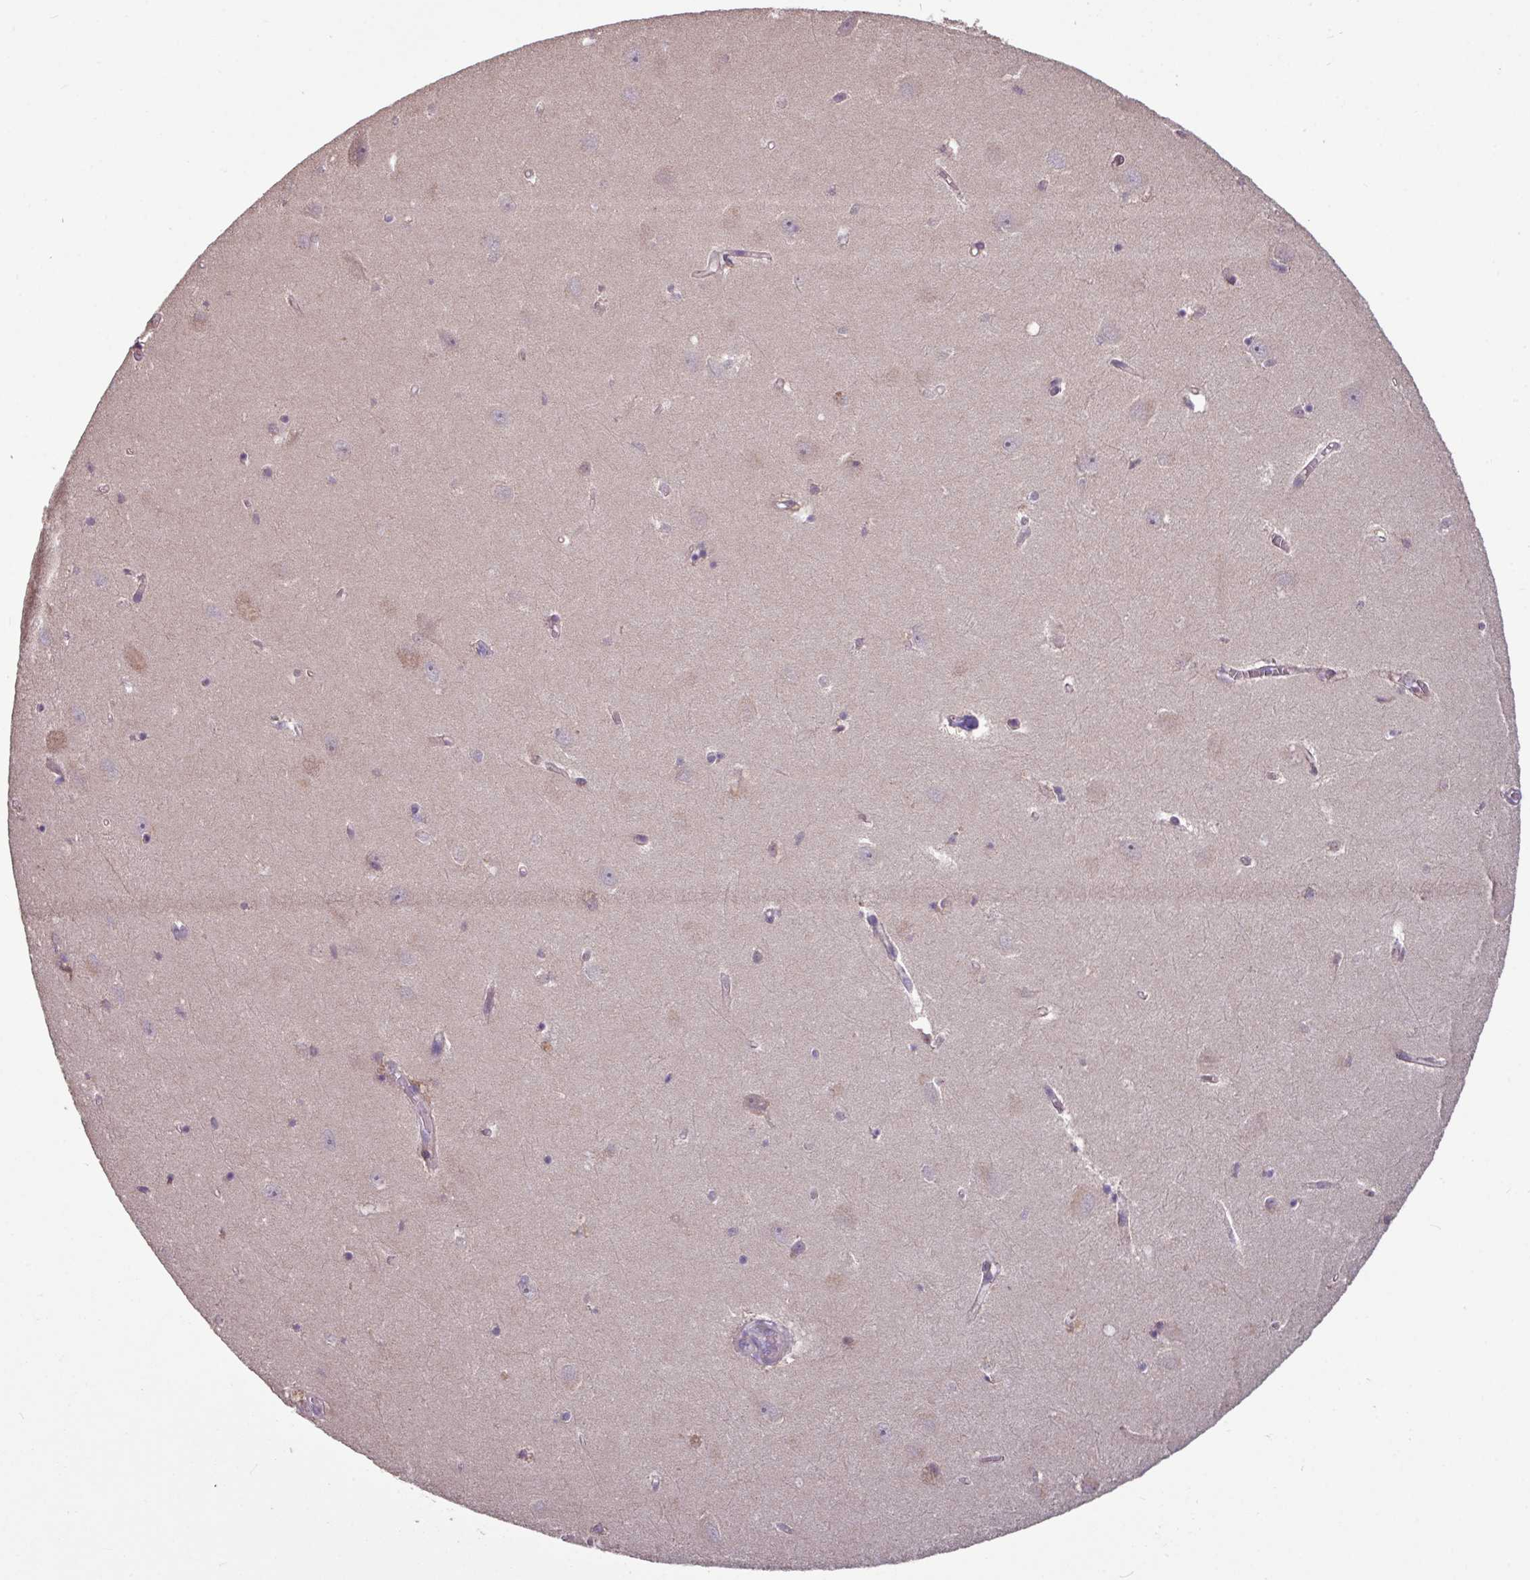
{"staining": {"intensity": "negative", "quantity": "none", "location": "none"}, "tissue": "hippocampus", "cell_type": "Glial cells", "image_type": "normal", "snomed": [{"axis": "morphology", "description": "Normal tissue, NOS"}, {"axis": "topography", "description": "Hippocampus"}], "caption": "Micrograph shows no protein staining in glial cells of normal hippocampus.", "gene": "SEC61G", "patient": {"sex": "female", "age": 64}}